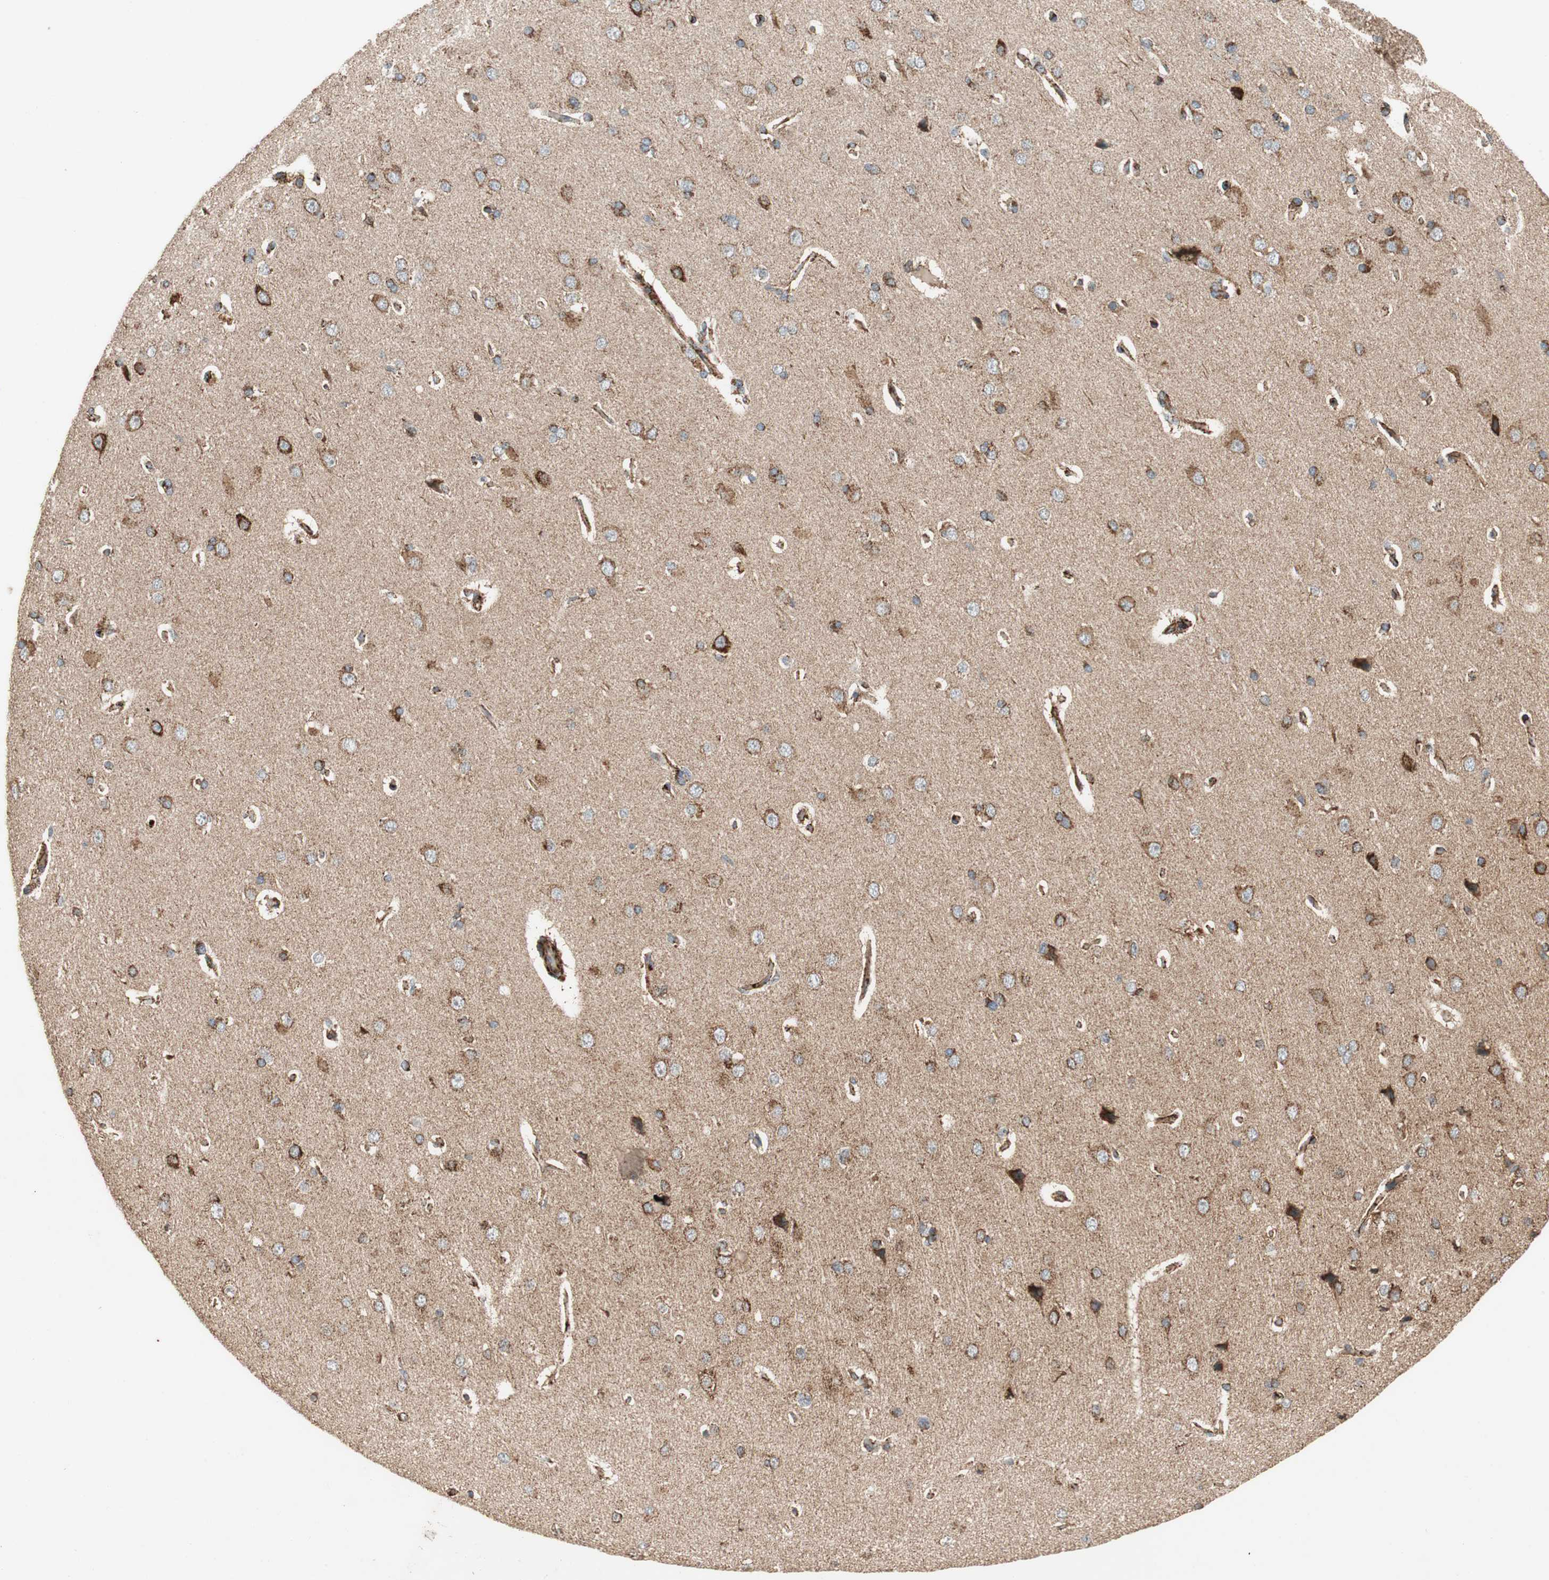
{"staining": {"intensity": "moderate", "quantity": ">75%", "location": "cytoplasmic/membranous"}, "tissue": "cerebral cortex", "cell_type": "Endothelial cells", "image_type": "normal", "snomed": [{"axis": "morphology", "description": "Normal tissue, NOS"}, {"axis": "topography", "description": "Cerebral cortex"}], "caption": "High-power microscopy captured an IHC image of benign cerebral cortex, revealing moderate cytoplasmic/membranous staining in about >75% of endothelial cells. The staining was performed using DAB, with brown indicating positive protein expression. Nuclei are stained blue with hematoxylin.", "gene": "AKAP1", "patient": {"sex": "male", "age": 62}}